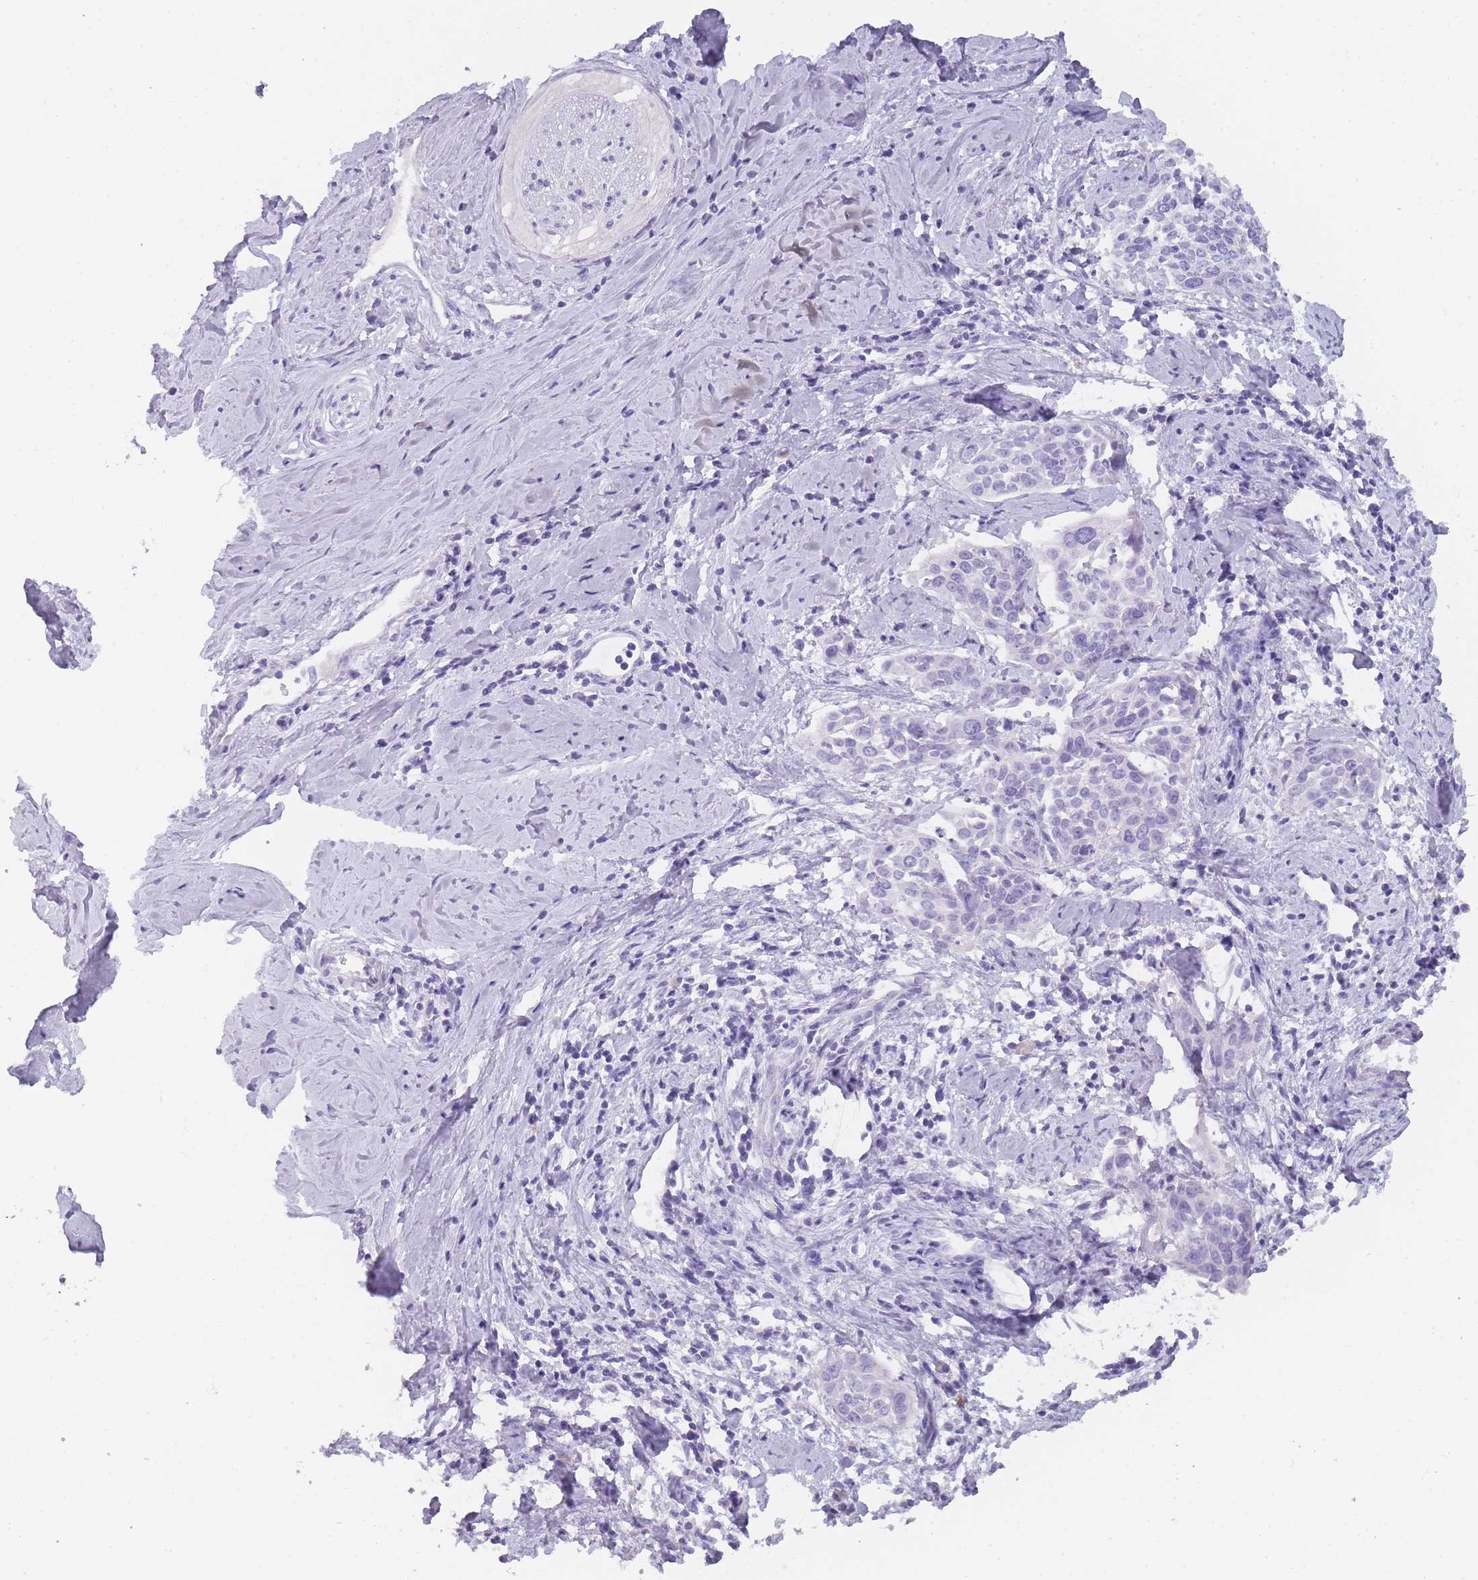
{"staining": {"intensity": "negative", "quantity": "none", "location": "none"}, "tissue": "cervical cancer", "cell_type": "Tumor cells", "image_type": "cancer", "snomed": [{"axis": "morphology", "description": "Squamous cell carcinoma, NOS"}, {"axis": "topography", "description": "Cervix"}], "caption": "Cervical cancer was stained to show a protein in brown. There is no significant positivity in tumor cells.", "gene": "TCP11", "patient": {"sex": "female", "age": 44}}